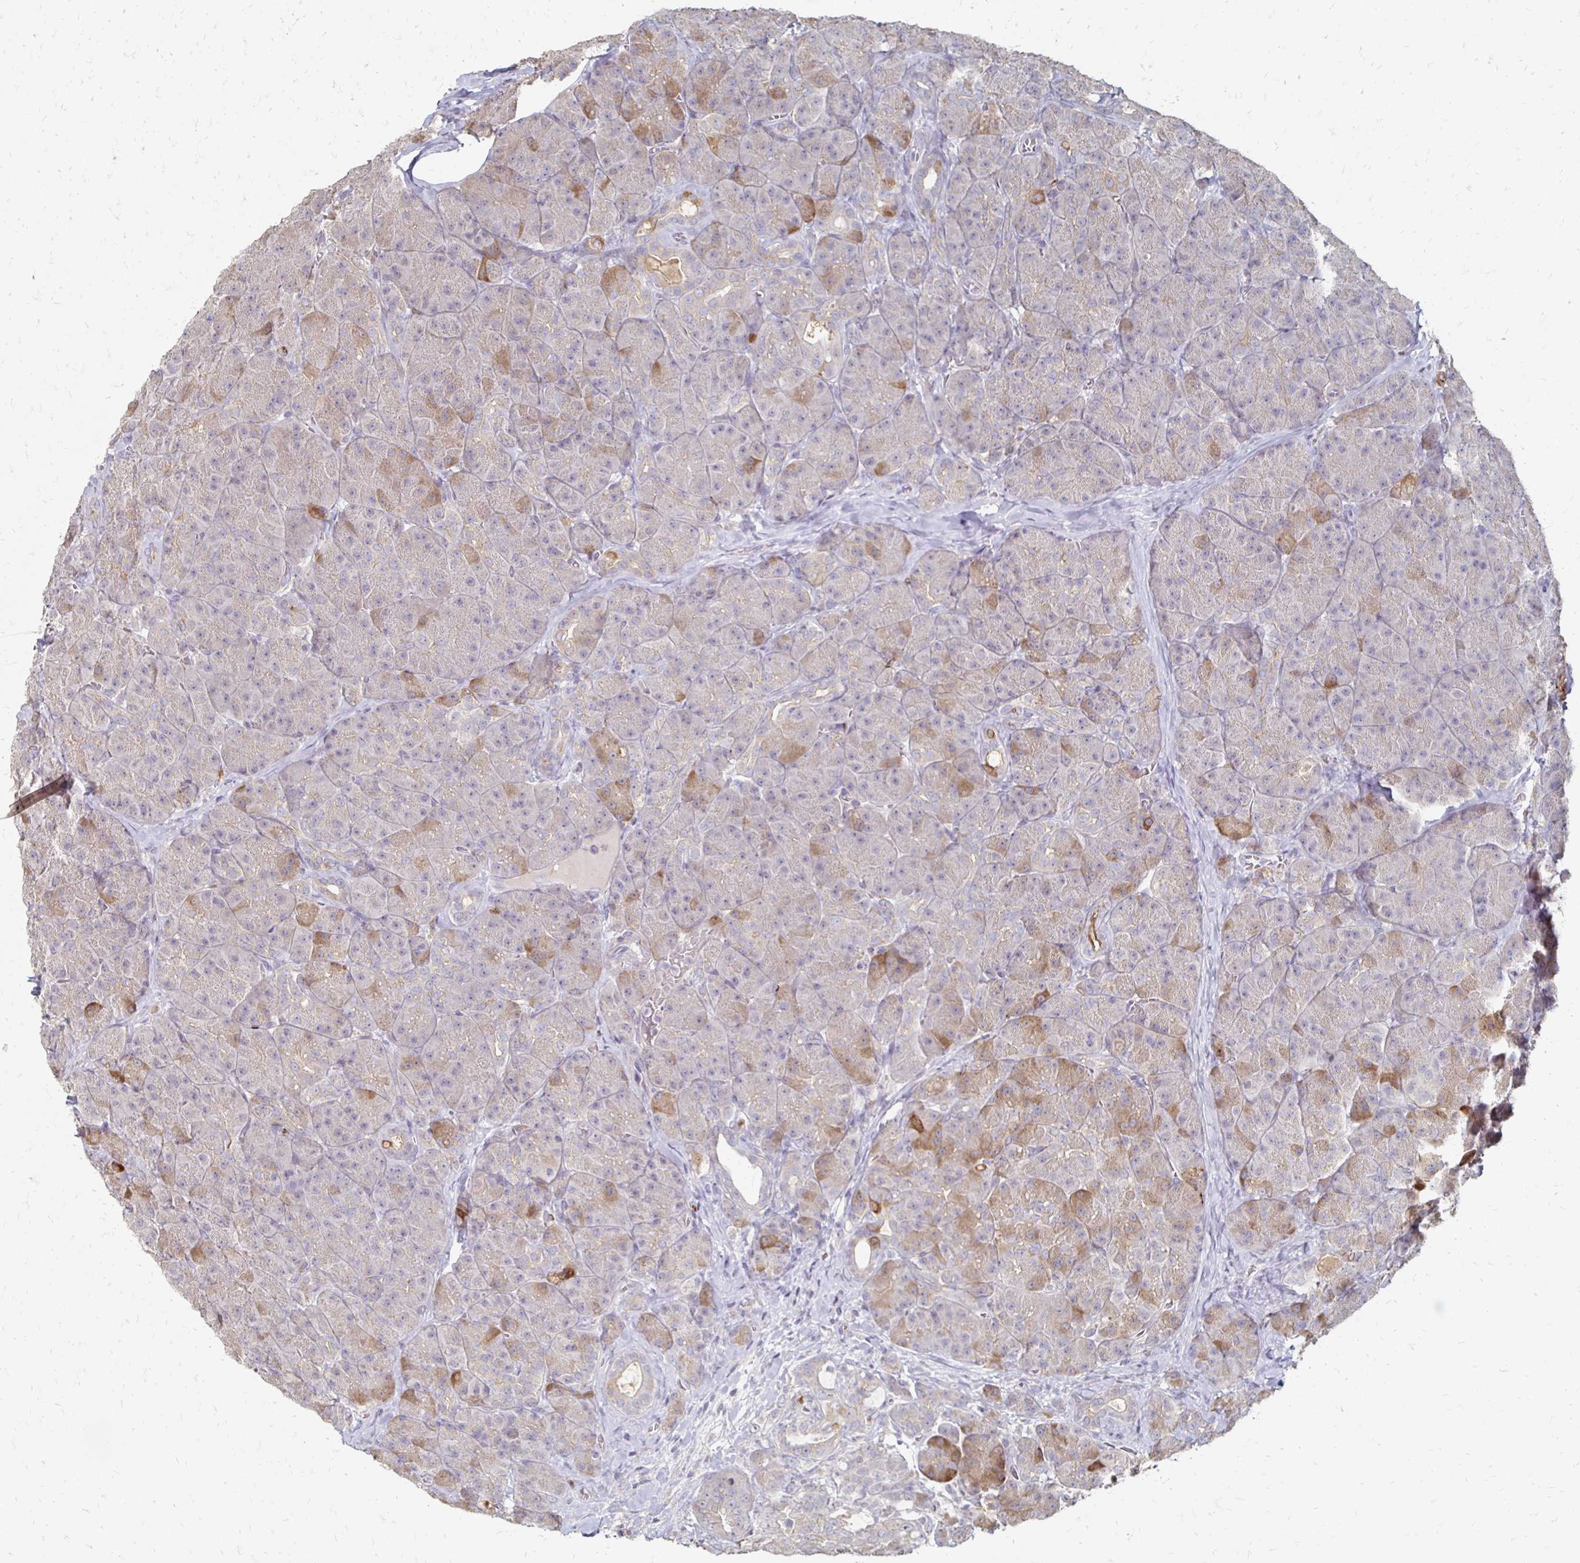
{"staining": {"intensity": "moderate", "quantity": "25%-75%", "location": "cytoplasmic/membranous"}, "tissue": "pancreas", "cell_type": "Exocrine glandular cells", "image_type": "normal", "snomed": [{"axis": "morphology", "description": "Normal tissue, NOS"}, {"axis": "topography", "description": "Pancreas"}], "caption": "The histopathology image reveals immunohistochemical staining of normal pancreas. There is moderate cytoplasmic/membranous expression is present in approximately 25%-75% of exocrine glandular cells. Ihc stains the protein in brown and the nuclei are stained blue.", "gene": "ZNF727", "patient": {"sex": "male", "age": 57}}